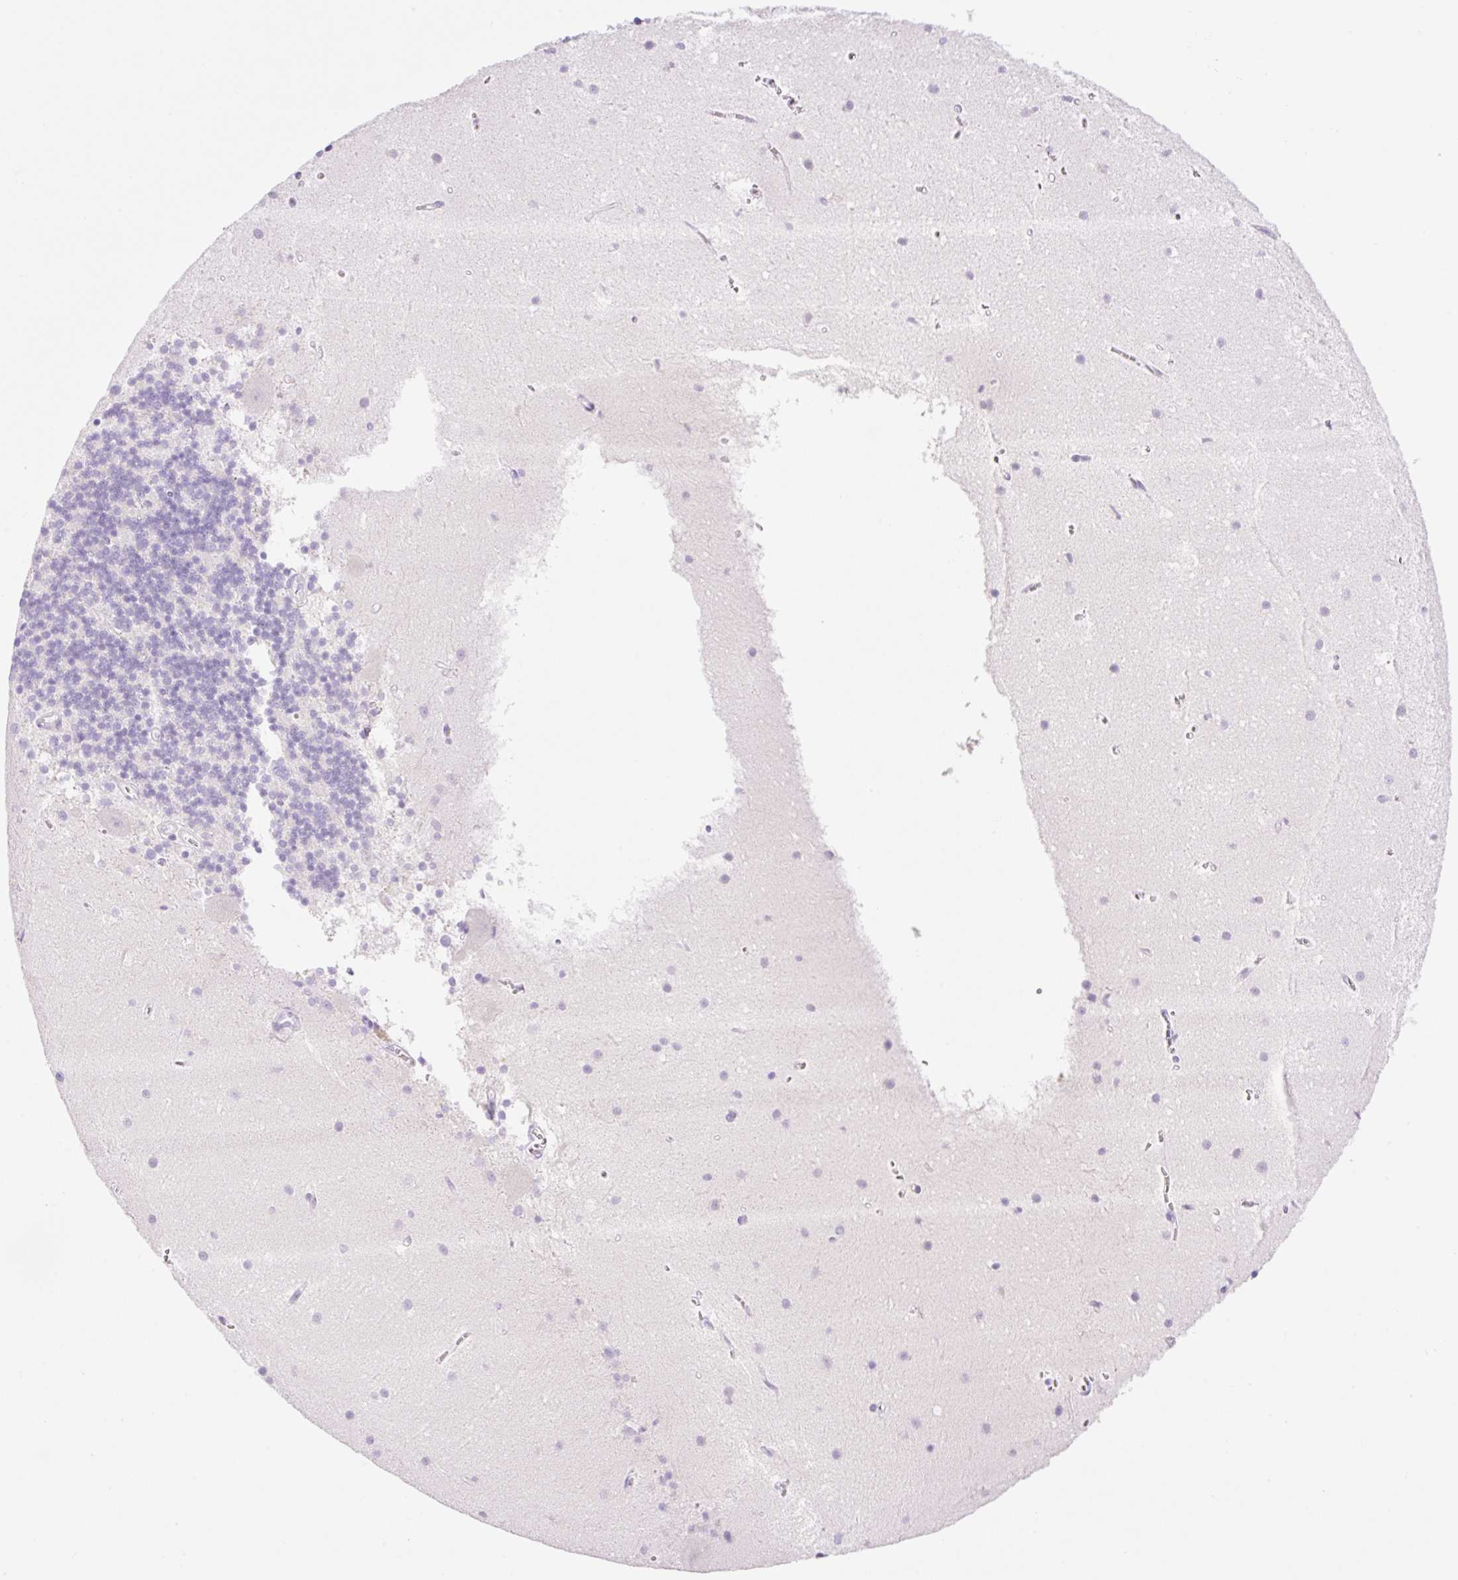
{"staining": {"intensity": "negative", "quantity": "none", "location": "none"}, "tissue": "cerebellum", "cell_type": "Cells in granular layer", "image_type": "normal", "snomed": [{"axis": "morphology", "description": "Normal tissue, NOS"}, {"axis": "topography", "description": "Cerebellum"}], "caption": "This histopathology image is of benign cerebellum stained with immunohistochemistry to label a protein in brown with the nuclei are counter-stained blue. There is no positivity in cells in granular layer.", "gene": "PALM3", "patient": {"sex": "male", "age": 54}}